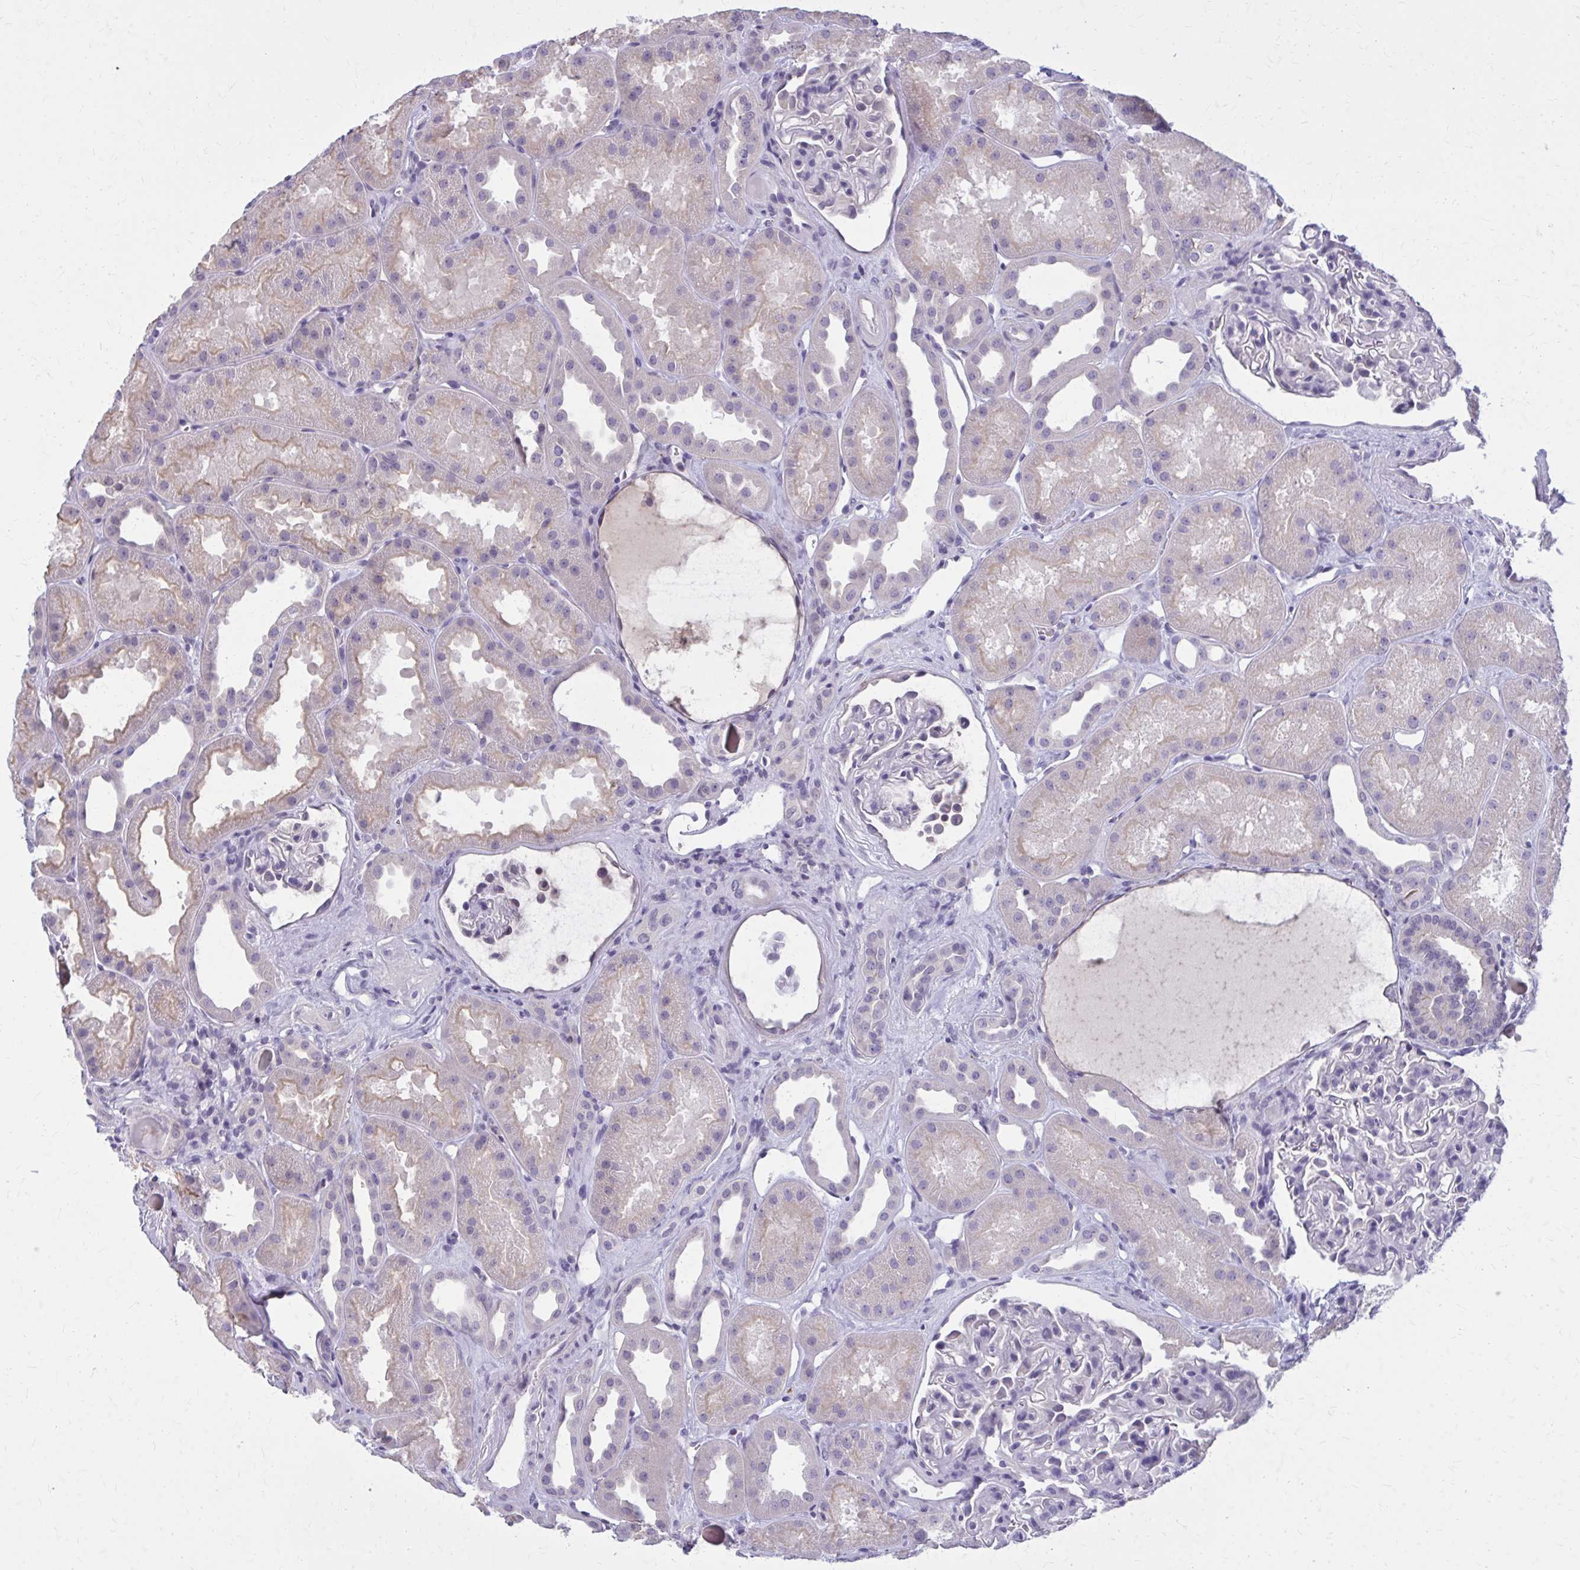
{"staining": {"intensity": "negative", "quantity": "none", "location": "none"}, "tissue": "kidney", "cell_type": "Cells in glomeruli", "image_type": "normal", "snomed": [{"axis": "morphology", "description": "Normal tissue, NOS"}, {"axis": "topography", "description": "Kidney"}], "caption": "Immunohistochemistry of unremarkable human kidney exhibits no staining in cells in glomeruli.", "gene": "OR4A47", "patient": {"sex": "male", "age": 61}}